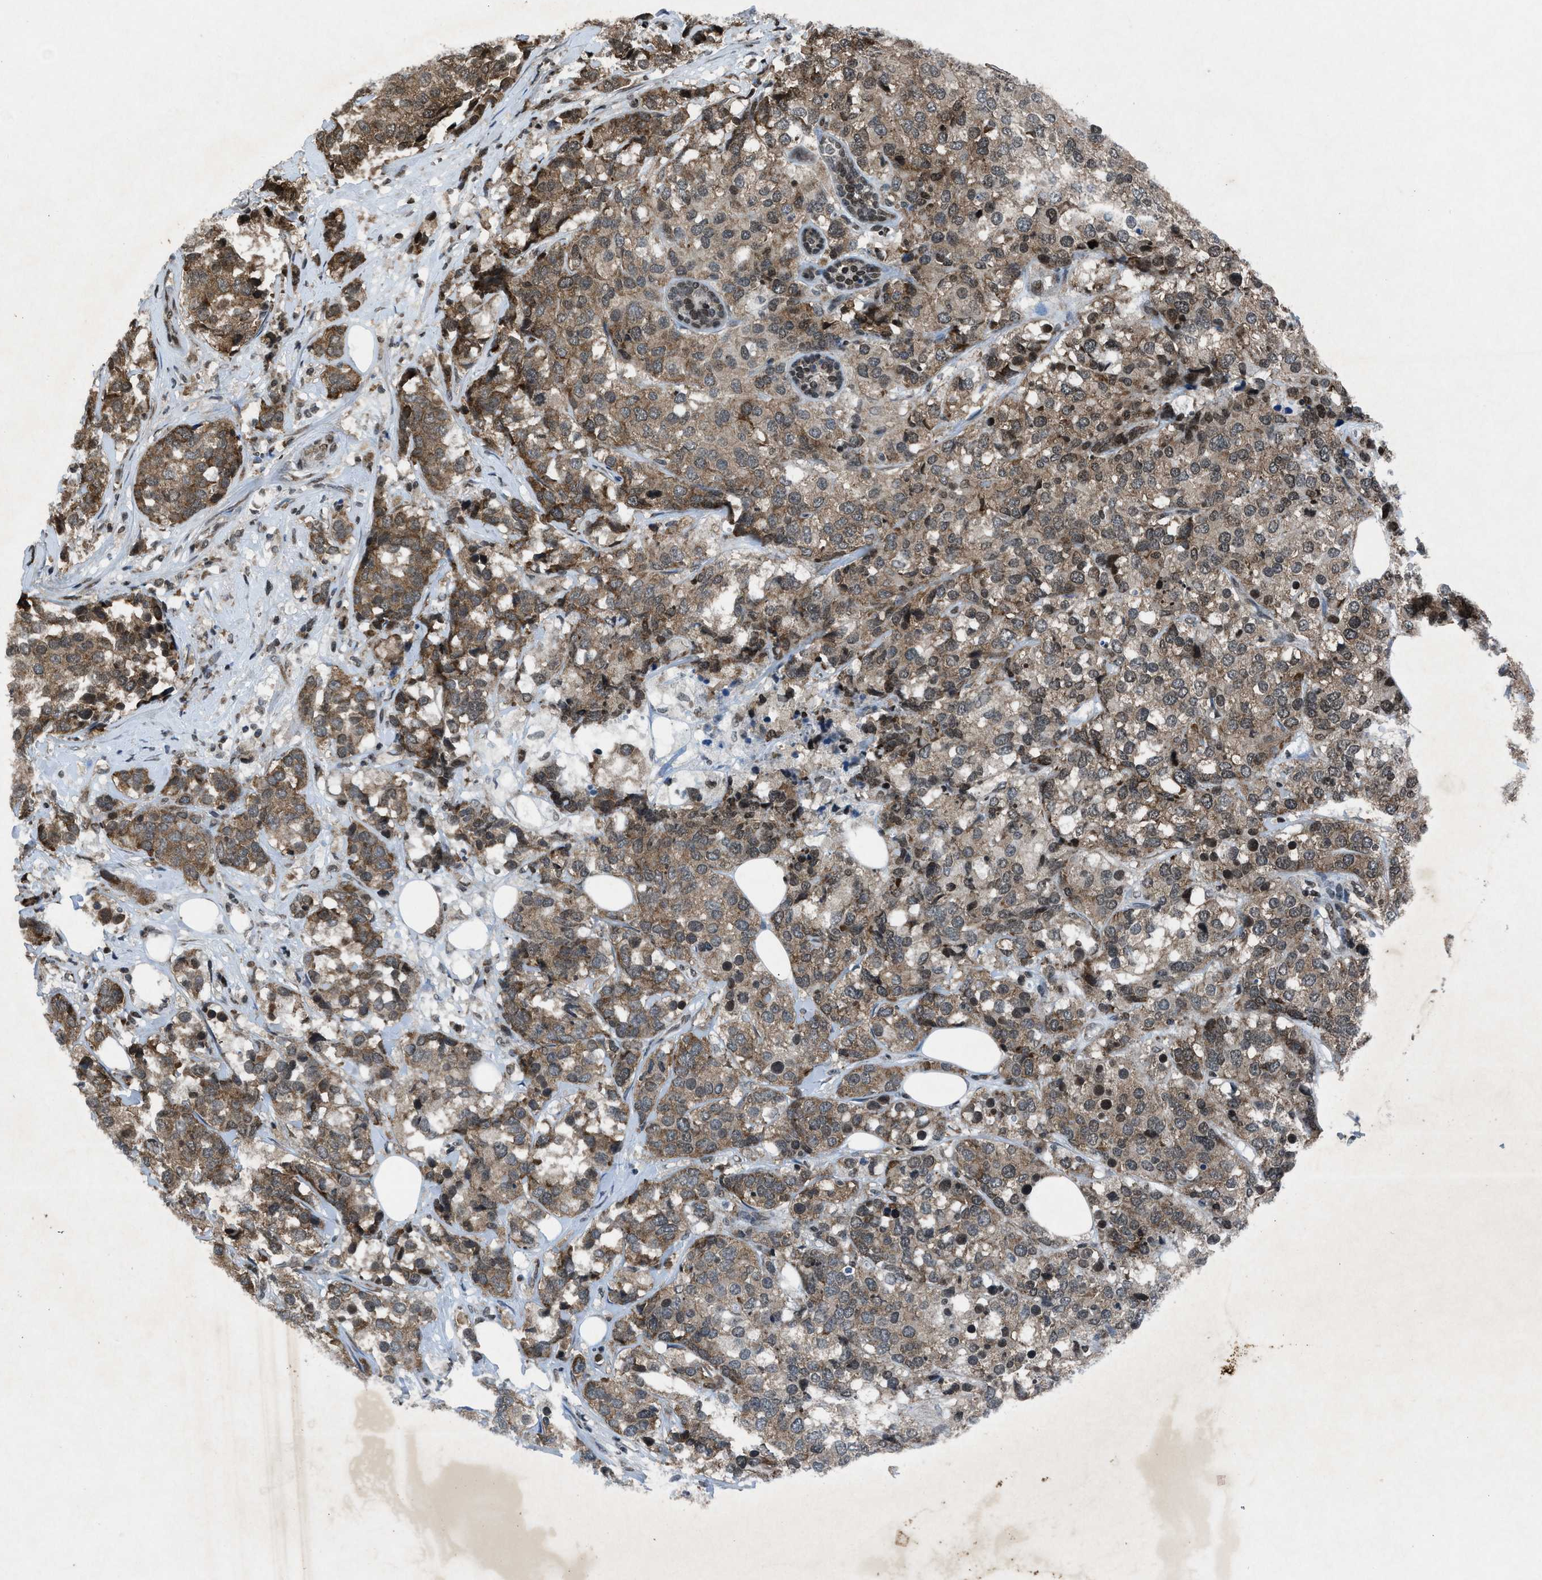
{"staining": {"intensity": "moderate", "quantity": ">75%", "location": "cytoplasmic/membranous"}, "tissue": "breast cancer", "cell_type": "Tumor cells", "image_type": "cancer", "snomed": [{"axis": "morphology", "description": "Lobular carcinoma"}, {"axis": "topography", "description": "Breast"}], "caption": "Human breast cancer stained with a protein marker demonstrates moderate staining in tumor cells.", "gene": "NXF1", "patient": {"sex": "female", "age": 59}}